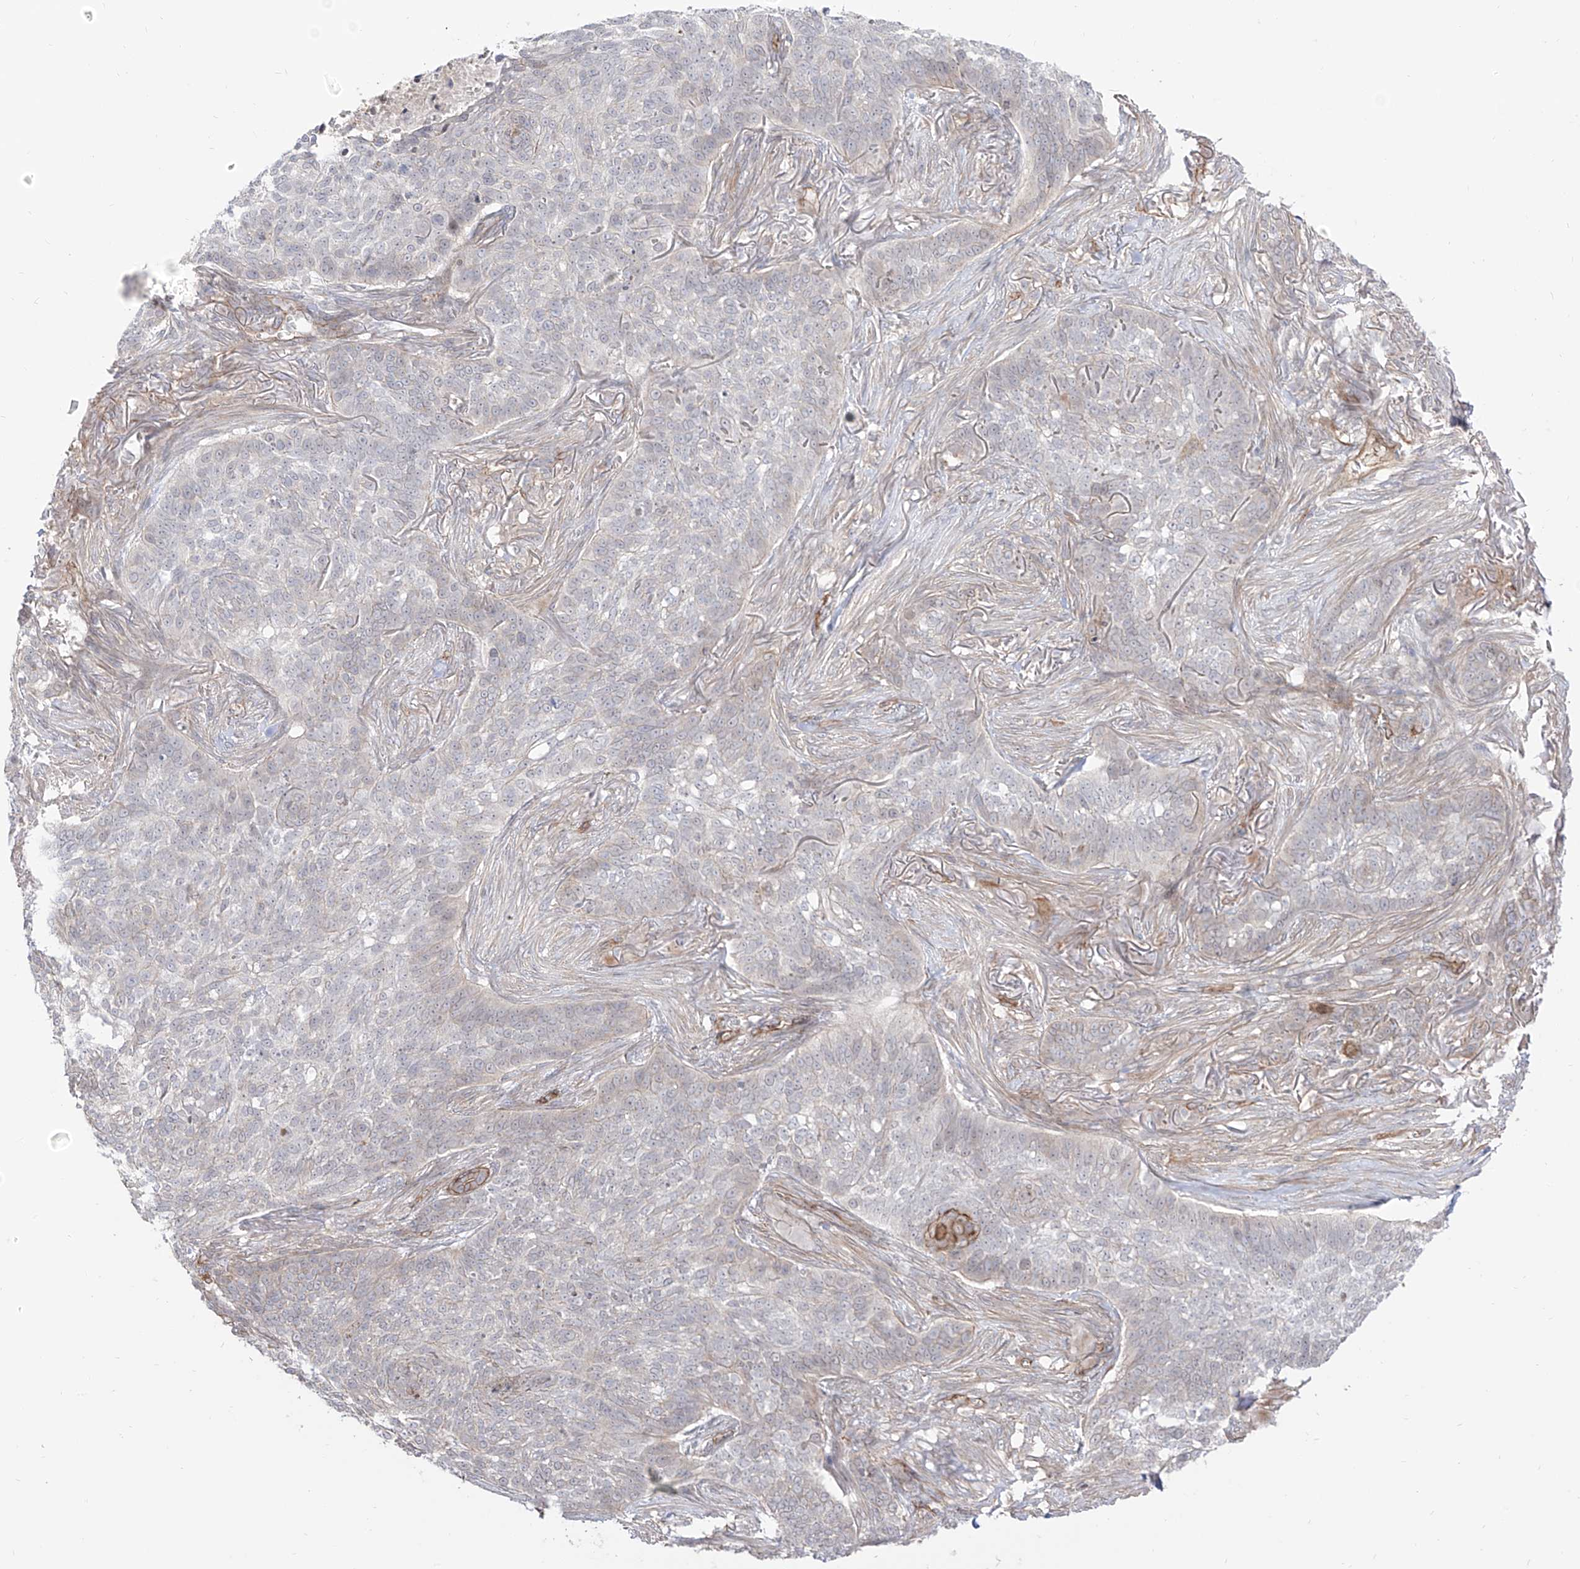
{"staining": {"intensity": "negative", "quantity": "none", "location": "none"}, "tissue": "skin cancer", "cell_type": "Tumor cells", "image_type": "cancer", "snomed": [{"axis": "morphology", "description": "Basal cell carcinoma"}, {"axis": "topography", "description": "Skin"}], "caption": "An immunohistochemistry (IHC) histopathology image of skin cancer (basal cell carcinoma) is shown. There is no staining in tumor cells of skin cancer (basal cell carcinoma).", "gene": "ZNF180", "patient": {"sex": "male", "age": 85}}